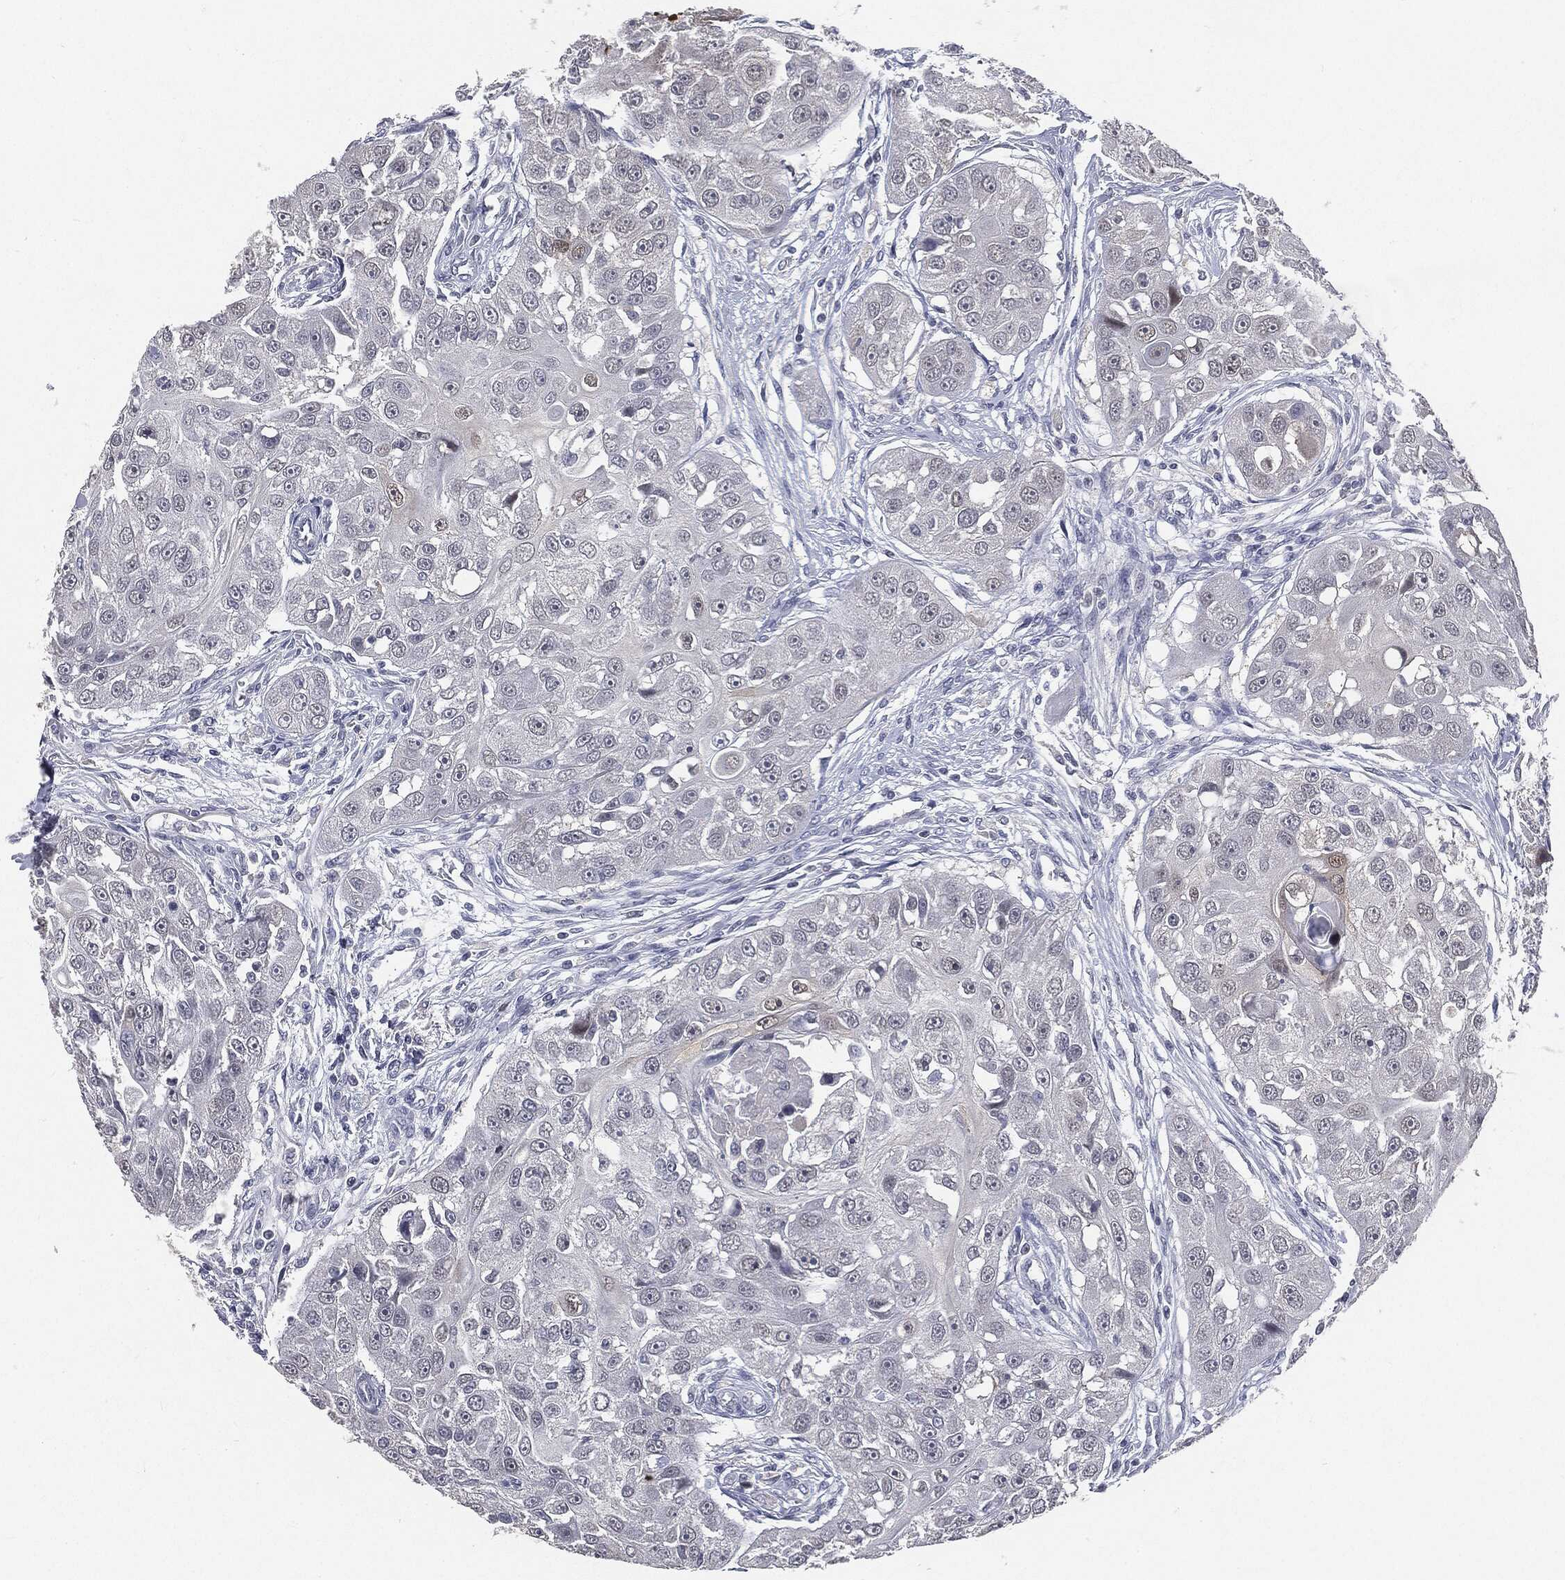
{"staining": {"intensity": "negative", "quantity": "none", "location": "none"}, "tissue": "head and neck cancer", "cell_type": "Tumor cells", "image_type": "cancer", "snomed": [{"axis": "morphology", "description": "Squamous cell carcinoma, NOS"}, {"axis": "topography", "description": "Head-Neck"}], "caption": "High power microscopy photomicrograph of an immunohistochemistry (IHC) photomicrograph of head and neck cancer (squamous cell carcinoma), revealing no significant expression in tumor cells.", "gene": "SLC2A2", "patient": {"sex": "male", "age": 51}}